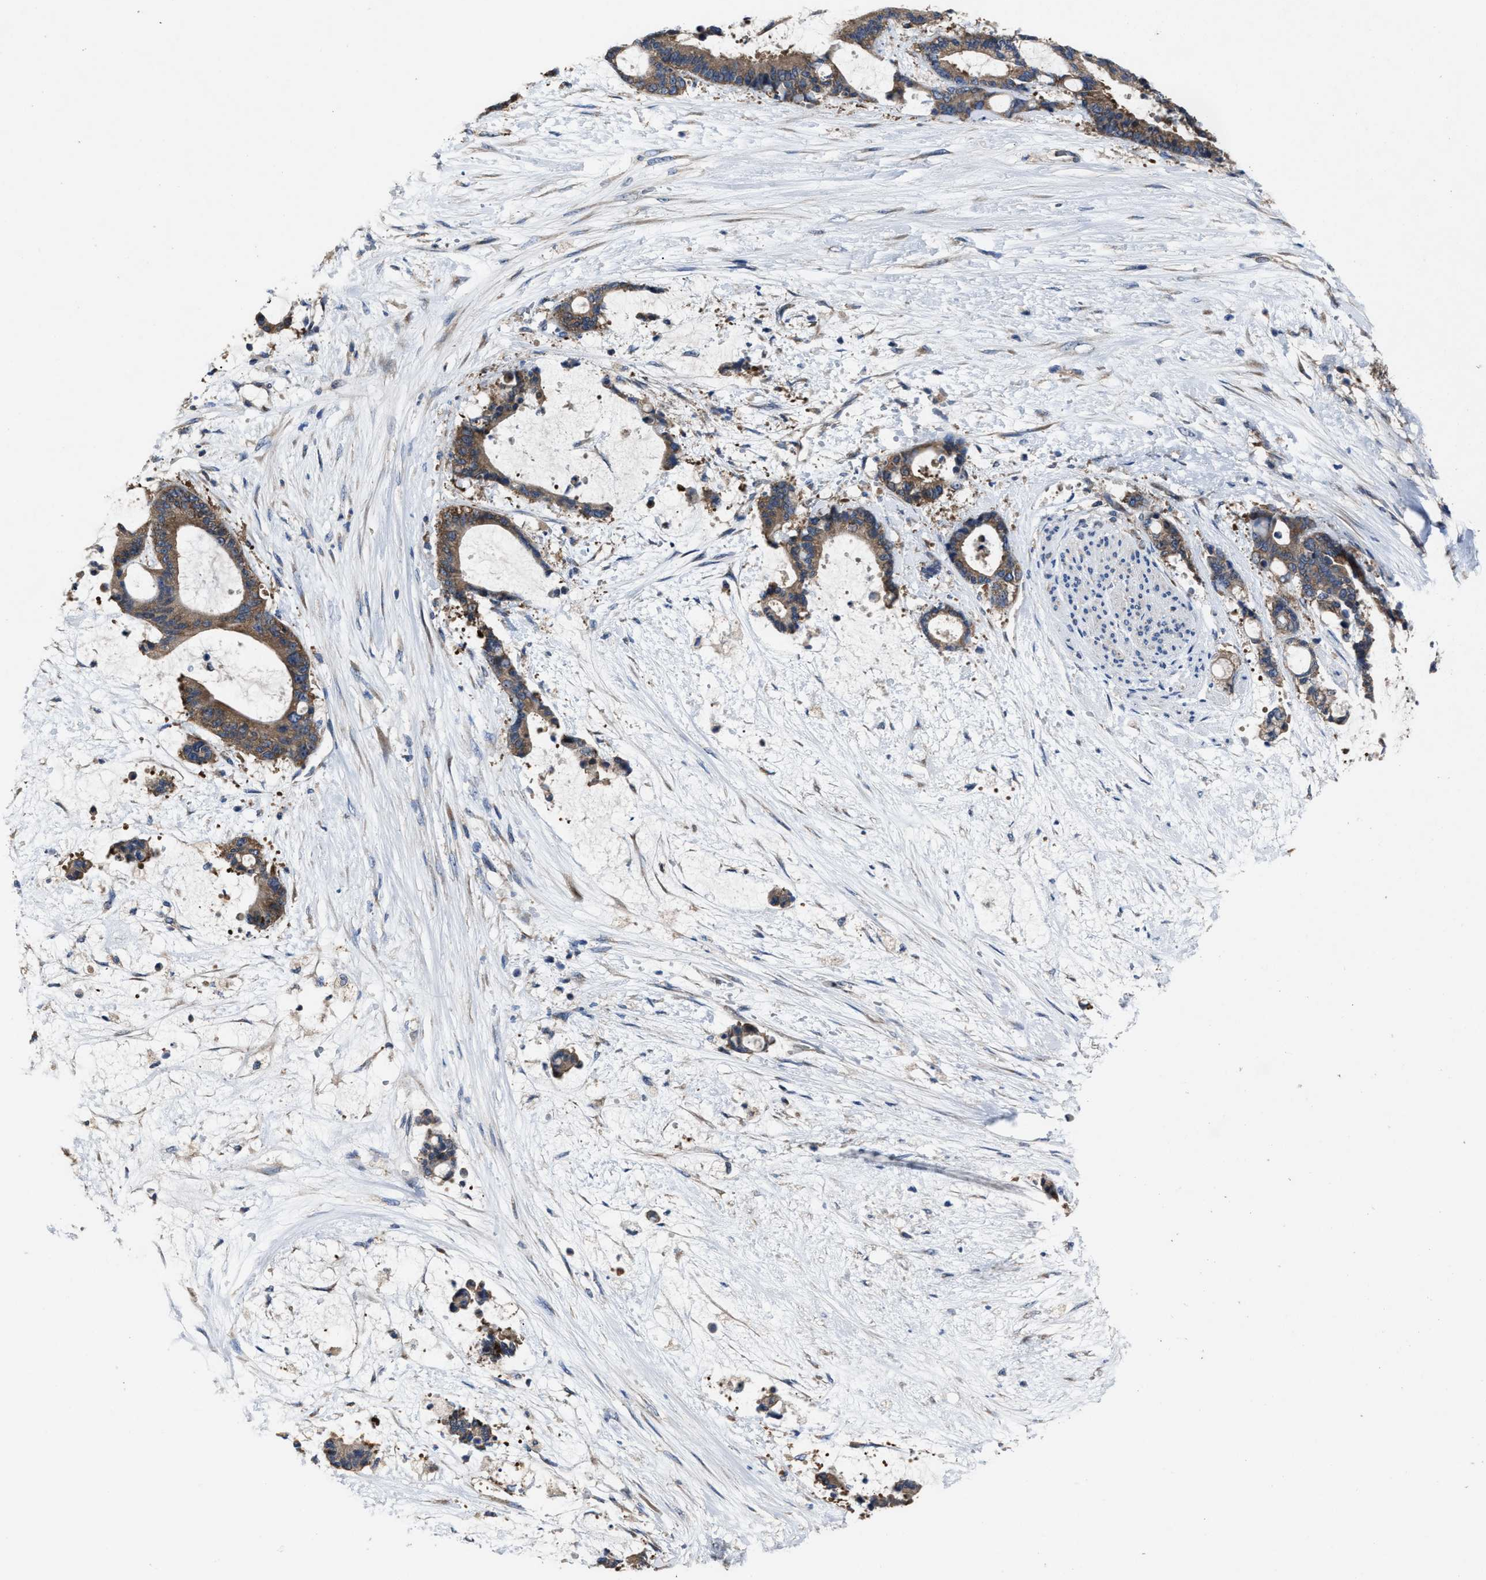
{"staining": {"intensity": "weak", "quantity": ">75%", "location": "cytoplasmic/membranous"}, "tissue": "liver cancer", "cell_type": "Tumor cells", "image_type": "cancer", "snomed": [{"axis": "morphology", "description": "Normal tissue, NOS"}, {"axis": "morphology", "description": "Cholangiocarcinoma"}, {"axis": "topography", "description": "Liver"}, {"axis": "topography", "description": "Peripheral nerve tissue"}], "caption": "Cholangiocarcinoma (liver) stained for a protein demonstrates weak cytoplasmic/membranous positivity in tumor cells.", "gene": "UPF1", "patient": {"sex": "female", "age": 73}}